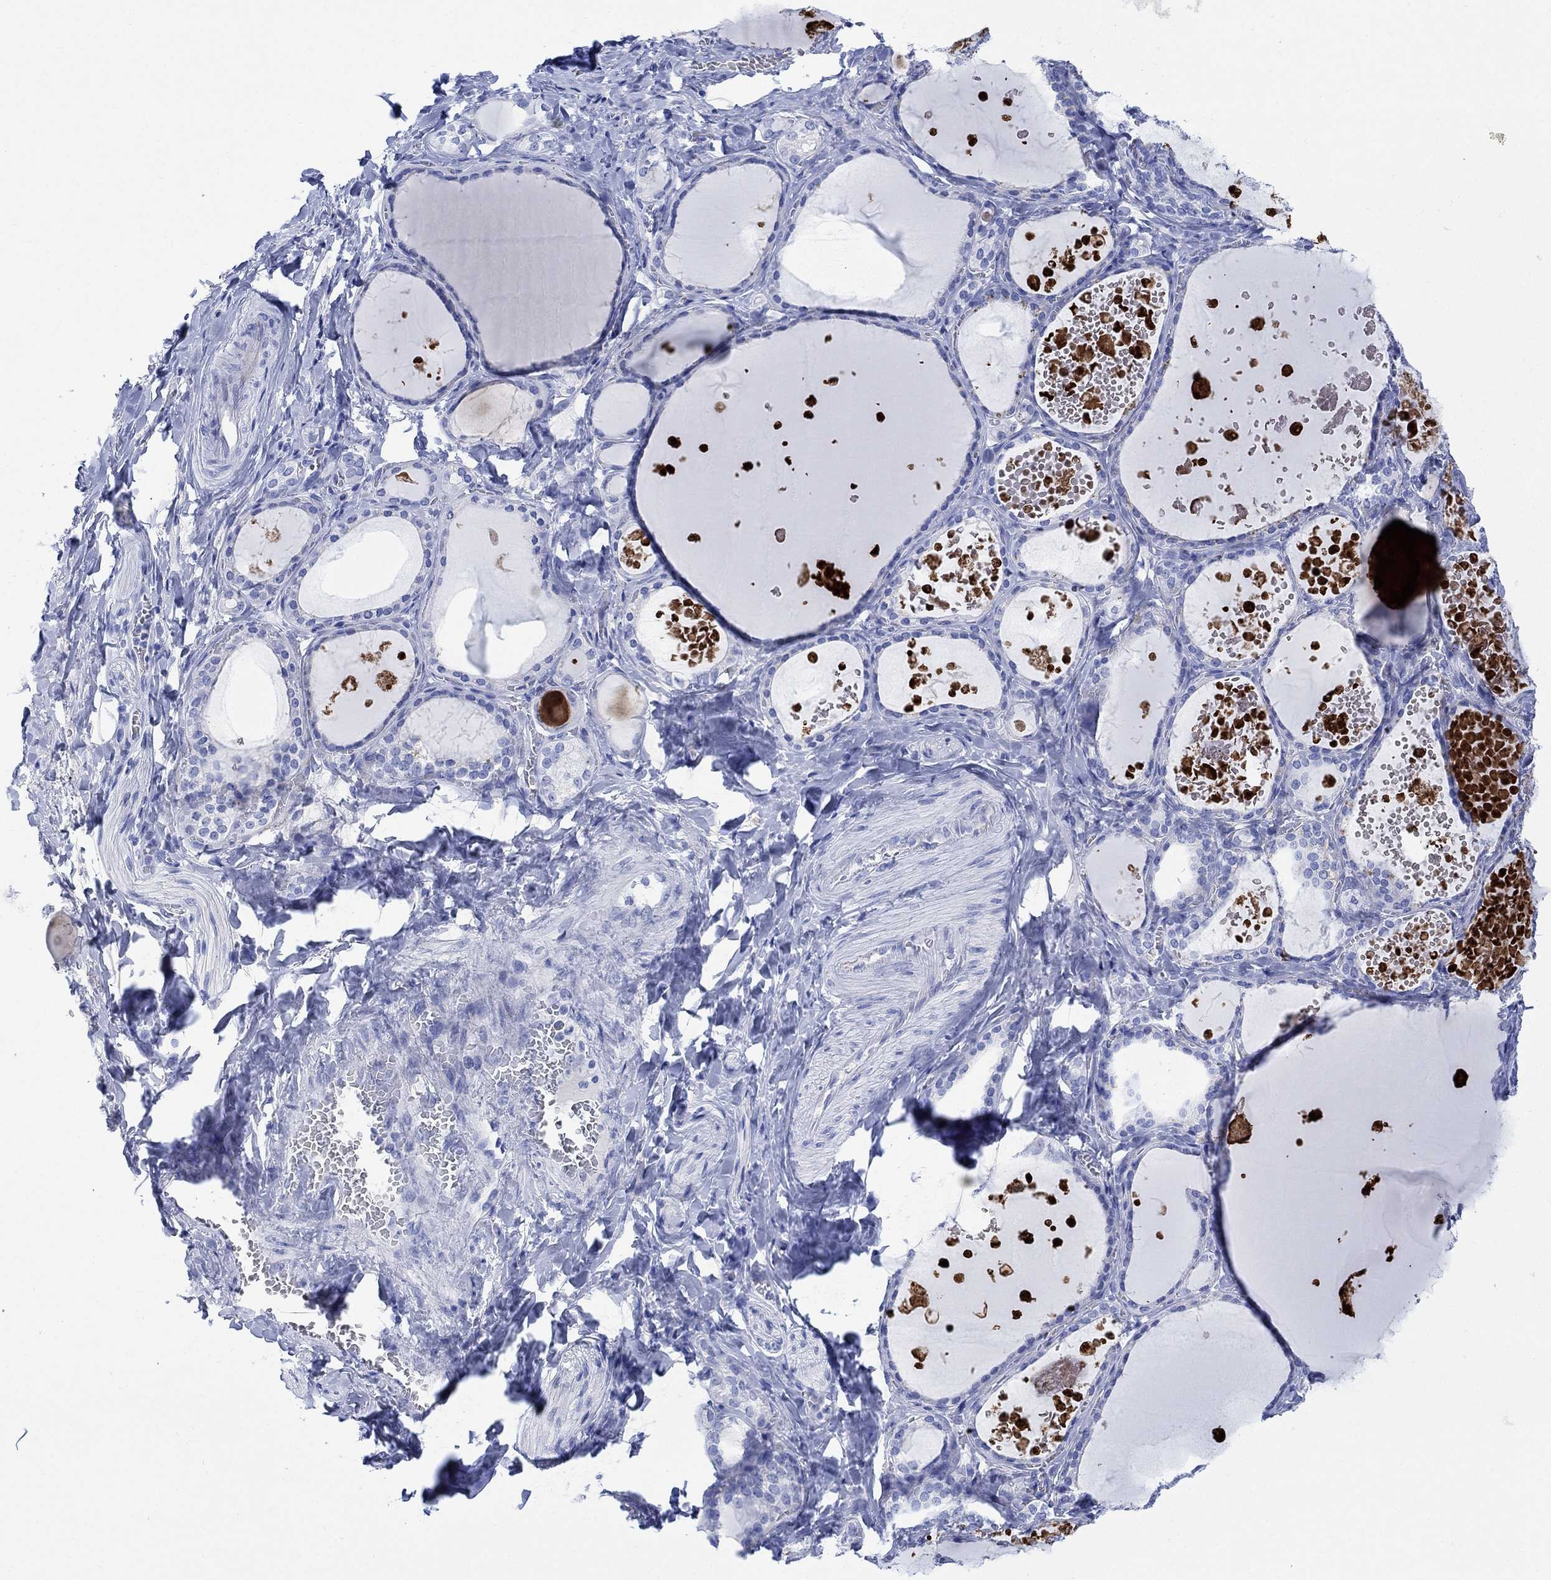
{"staining": {"intensity": "negative", "quantity": "none", "location": "none"}, "tissue": "thyroid gland", "cell_type": "Glandular cells", "image_type": "normal", "snomed": [{"axis": "morphology", "description": "Normal tissue, NOS"}, {"axis": "topography", "description": "Thyroid gland"}], "caption": "Glandular cells show no significant protein staining in unremarkable thyroid gland. The staining is performed using DAB (3,3'-diaminobenzidine) brown chromogen with nuclei counter-stained in using hematoxylin.", "gene": "MYL1", "patient": {"sex": "female", "age": 56}}